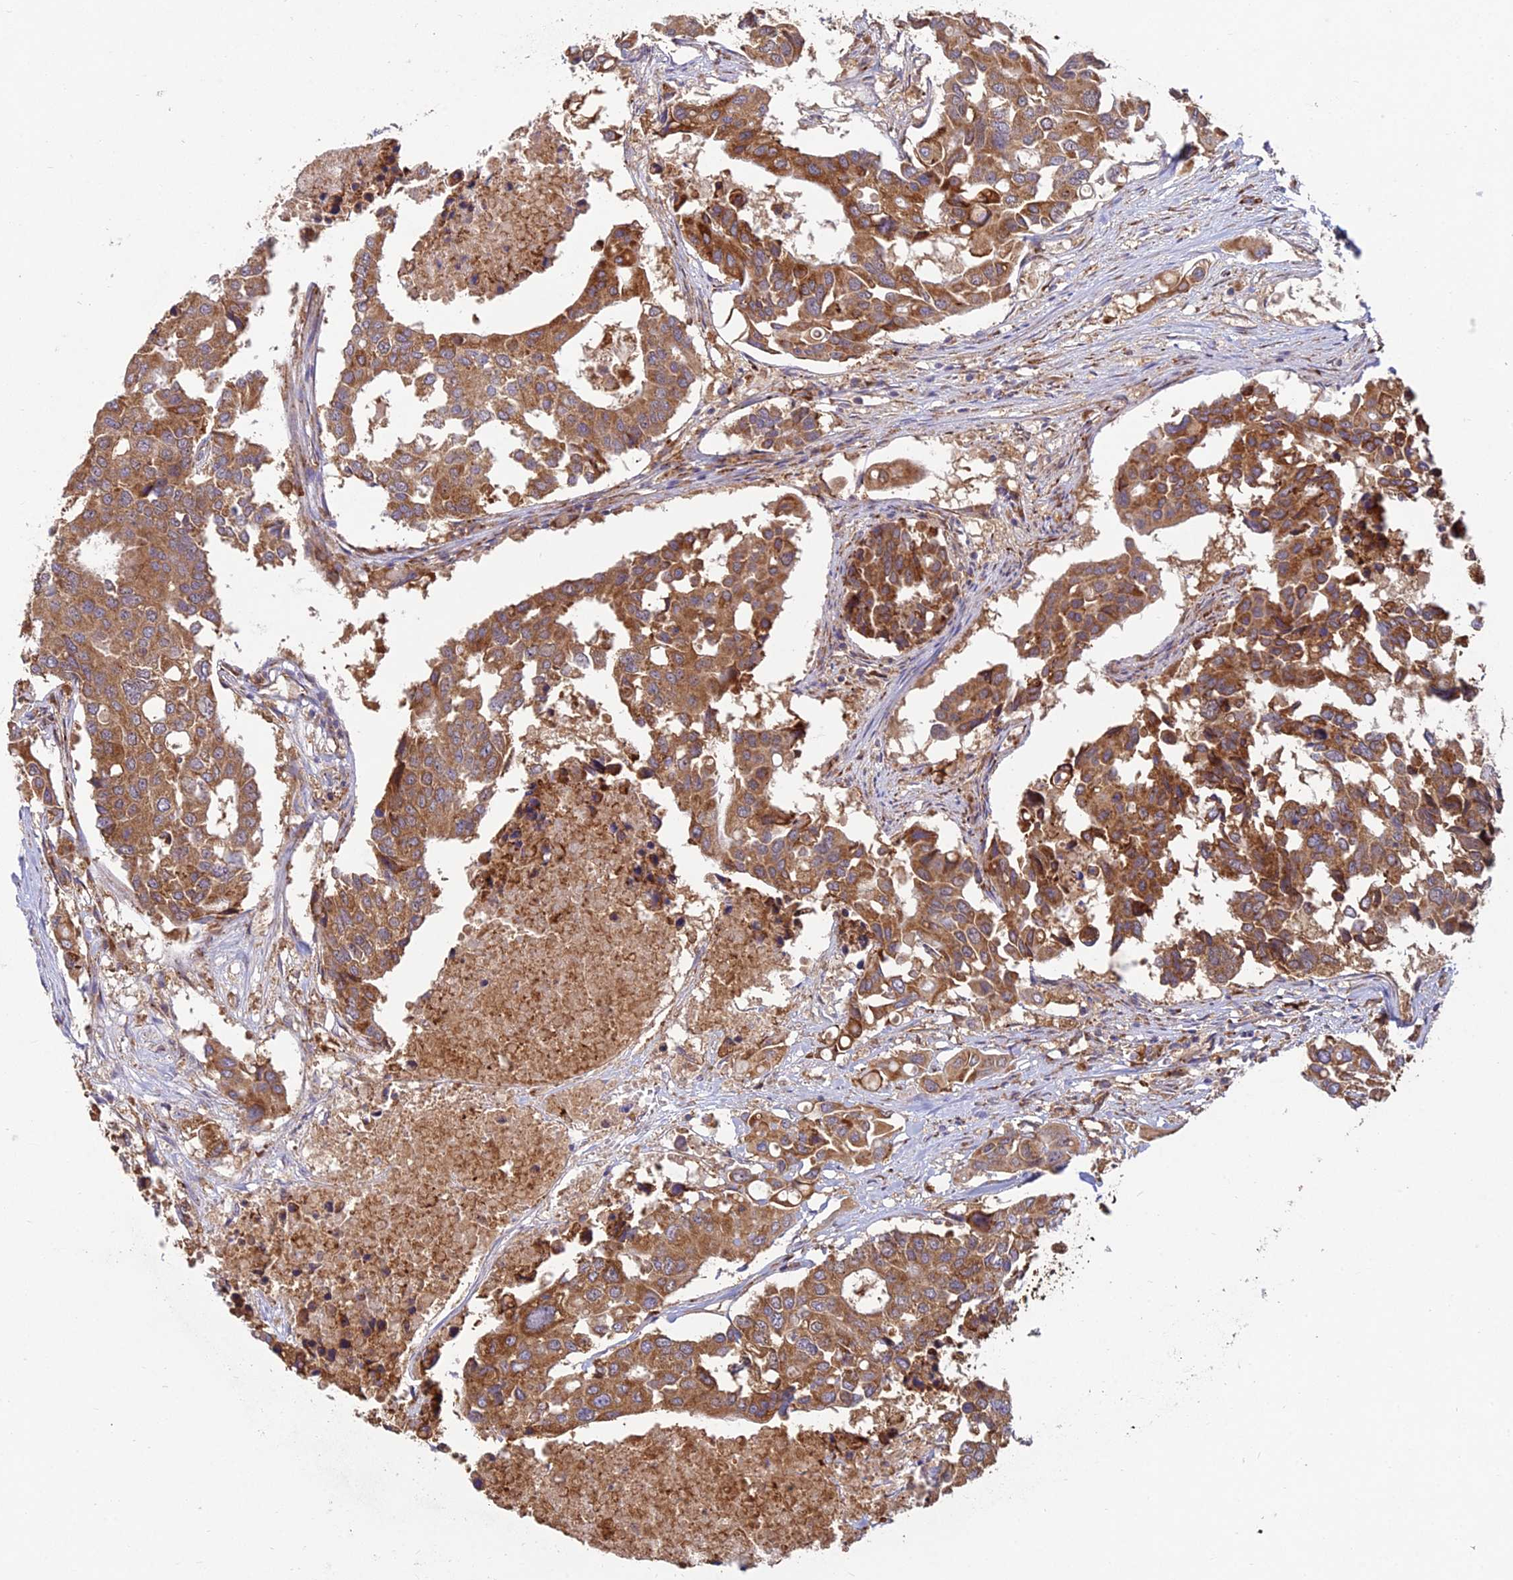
{"staining": {"intensity": "moderate", "quantity": ">75%", "location": "cytoplasmic/membranous"}, "tissue": "colorectal cancer", "cell_type": "Tumor cells", "image_type": "cancer", "snomed": [{"axis": "morphology", "description": "Adenocarcinoma, NOS"}, {"axis": "topography", "description": "Colon"}], "caption": "IHC of human colorectal cancer demonstrates medium levels of moderate cytoplasmic/membranous staining in about >75% of tumor cells.", "gene": "NXNL2", "patient": {"sex": "male", "age": 77}}